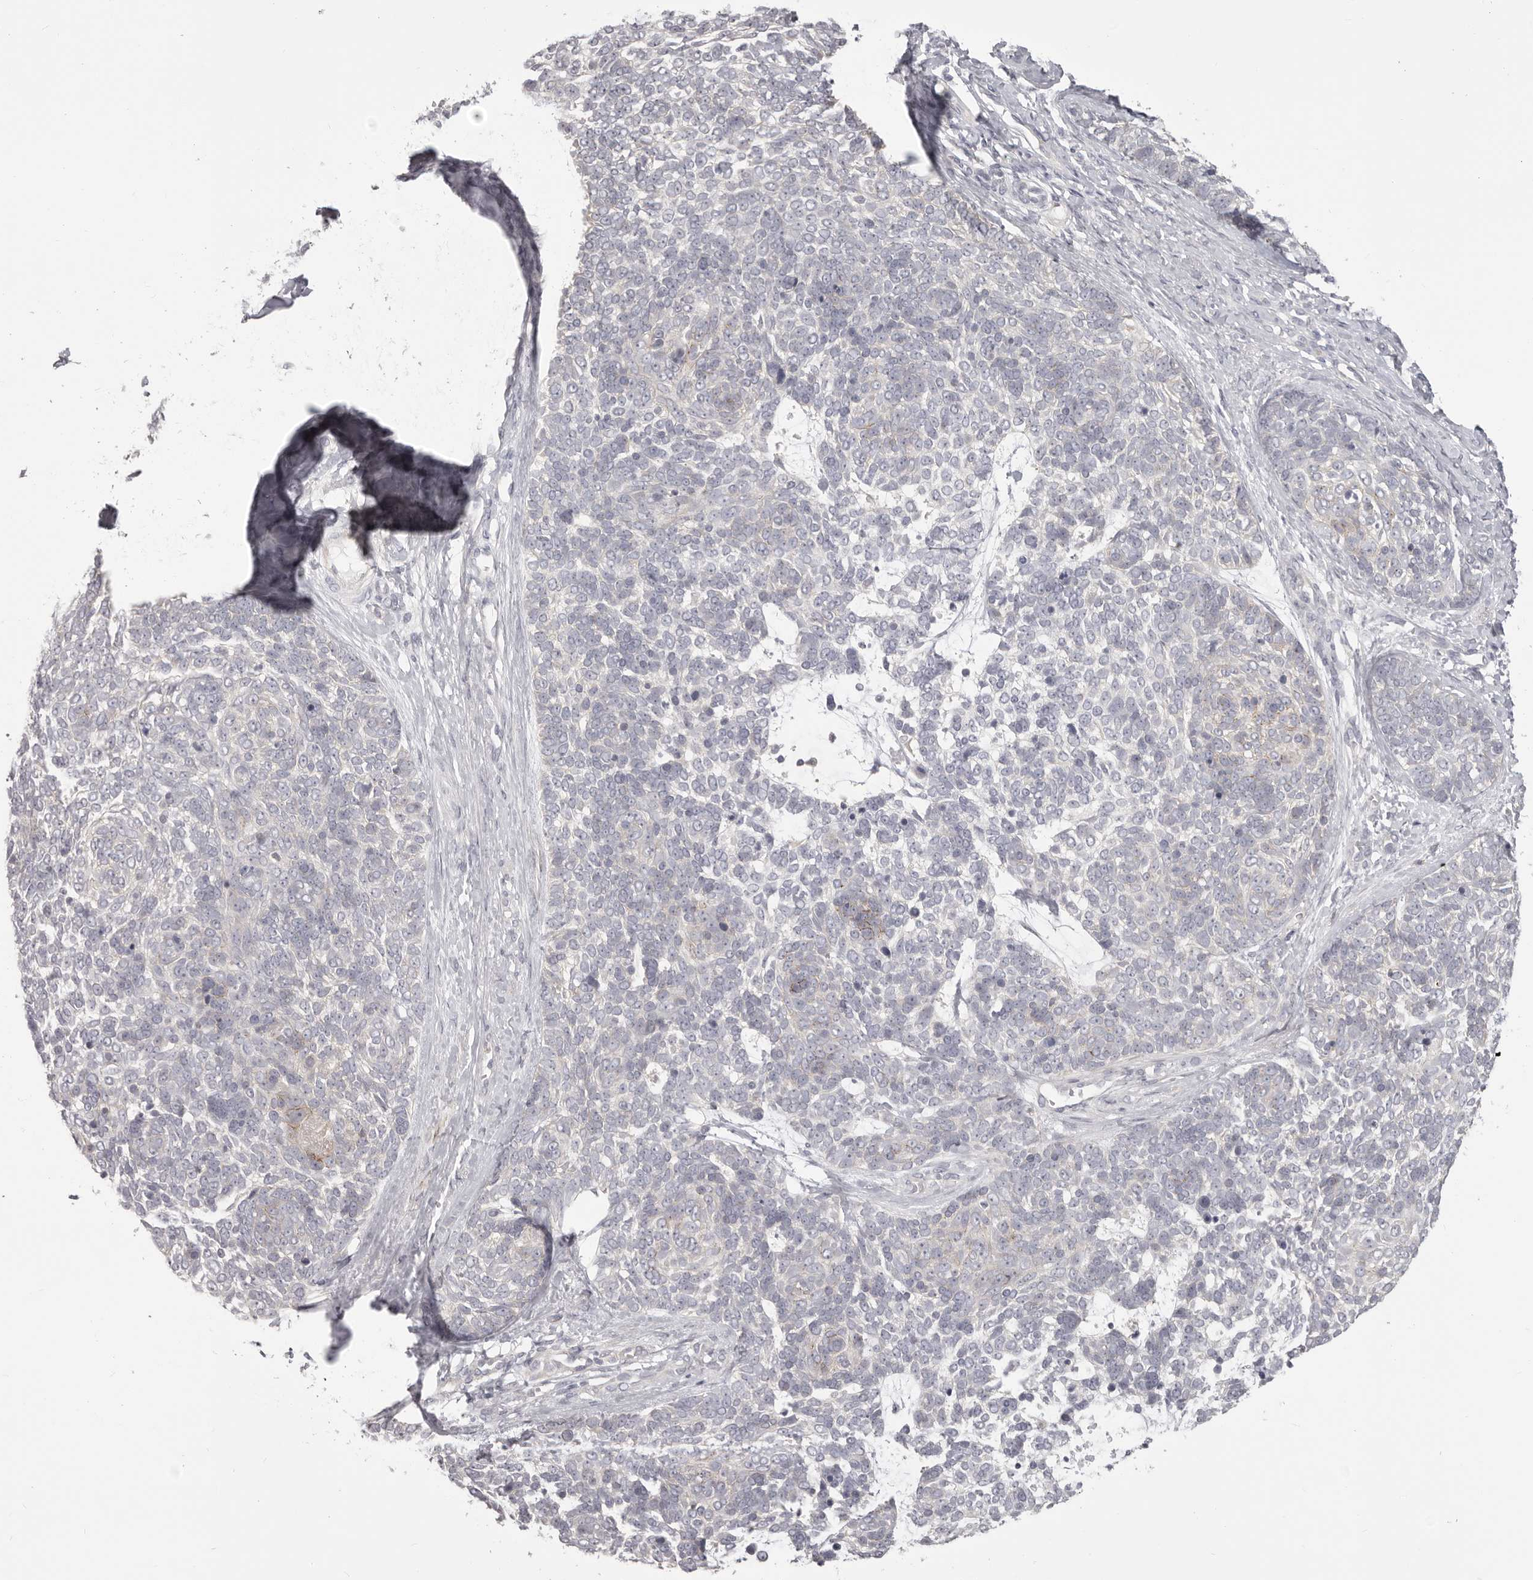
{"staining": {"intensity": "negative", "quantity": "none", "location": "none"}, "tissue": "skin cancer", "cell_type": "Tumor cells", "image_type": "cancer", "snomed": [{"axis": "morphology", "description": "Basal cell carcinoma"}, {"axis": "topography", "description": "Skin"}], "caption": "This is an IHC histopathology image of human basal cell carcinoma (skin). There is no staining in tumor cells.", "gene": "OTUD3", "patient": {"sex": "female", "age": 81}}